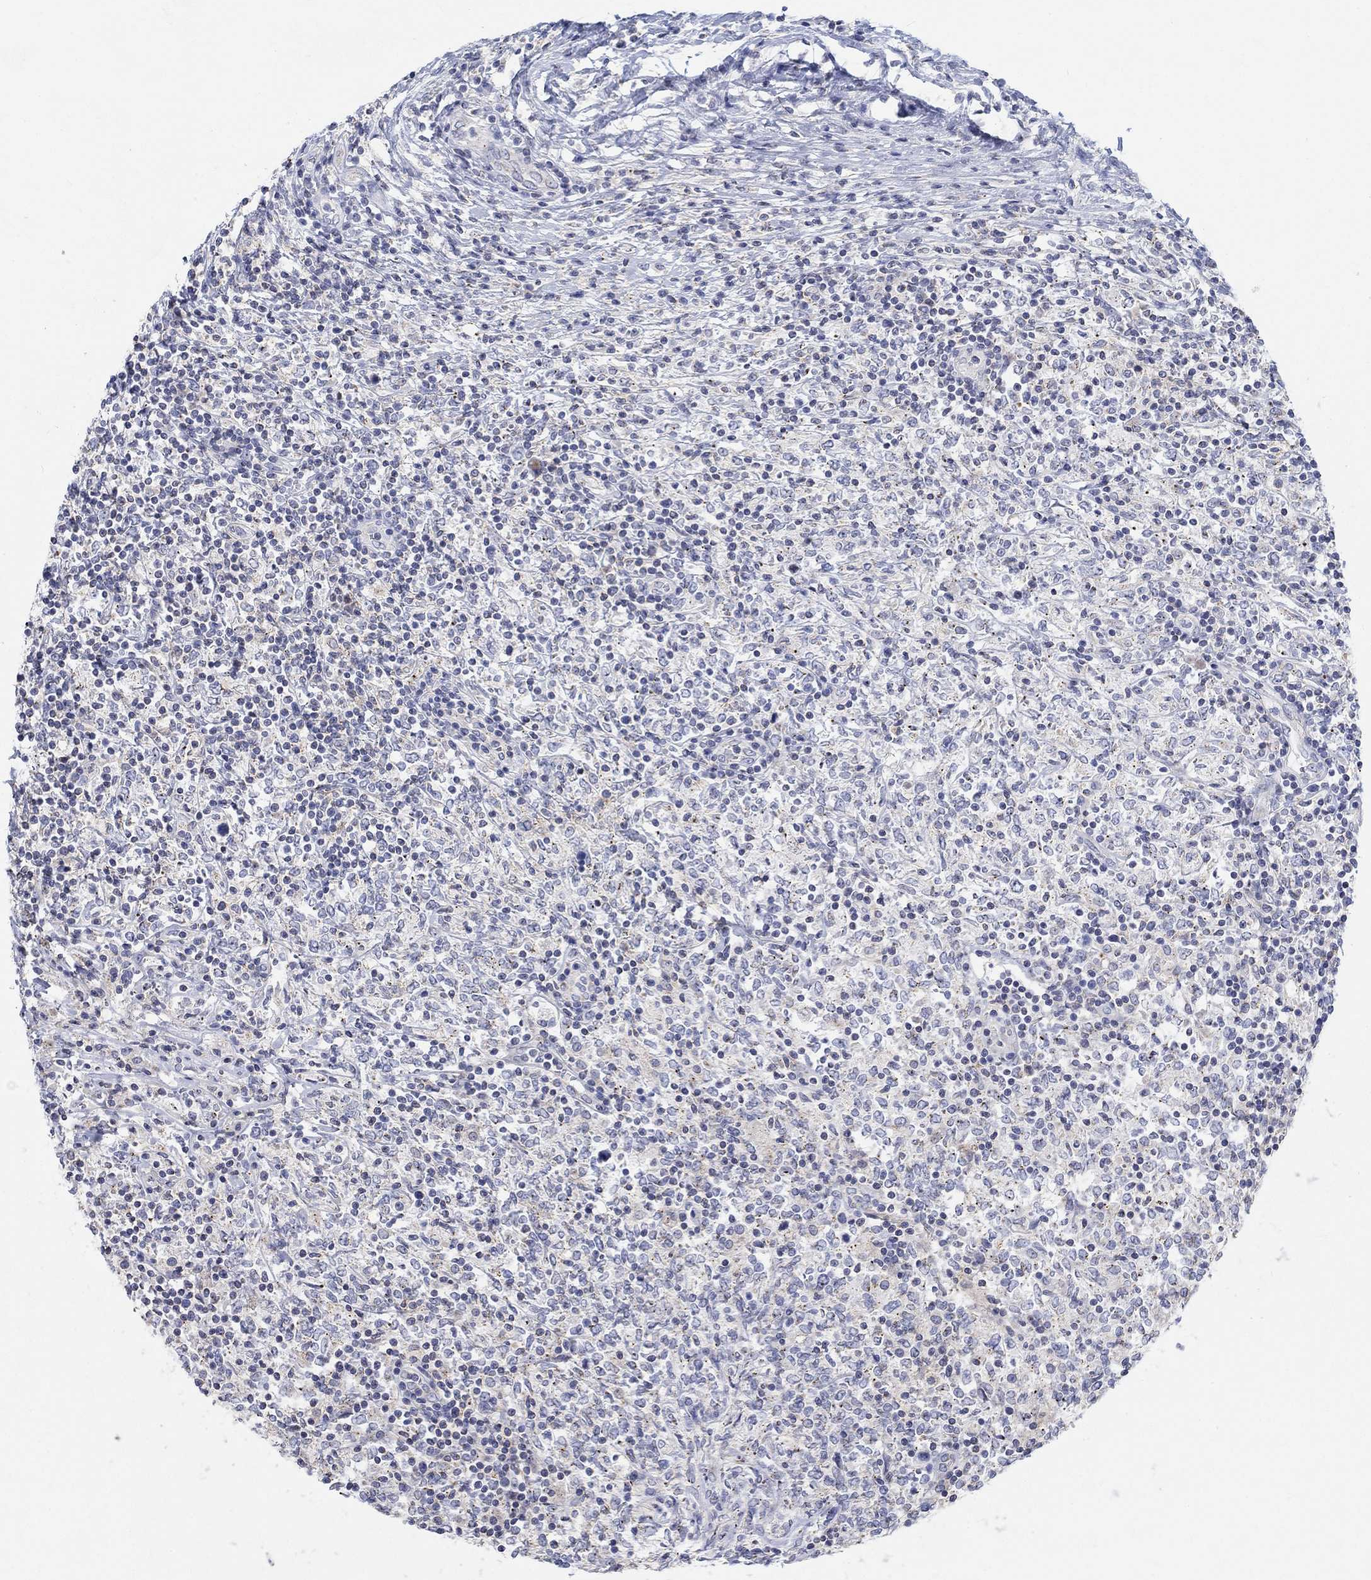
{"staining": {"intensity": "negative", "quantity": "none", "location": "none"}, "tissue": "lymphoma", "cell_type": "Tumor cells", "image_type": "cancer", "snomed": [{"axis": "morphology", "description": "Malignant lymphoma, non-Hodgkin's type, High grade"}, {"axis": "topography", "description": "Lymph node"}], "caption": "Immunohistochemistry photomicrograph of malignant lymphoma, non-Hodgkin's type (high-grade) stained for a protein (brown), which shows no expression in tumor cells.", "gene": "NAV3", "patient": {"sex": "female", "age": 84}}